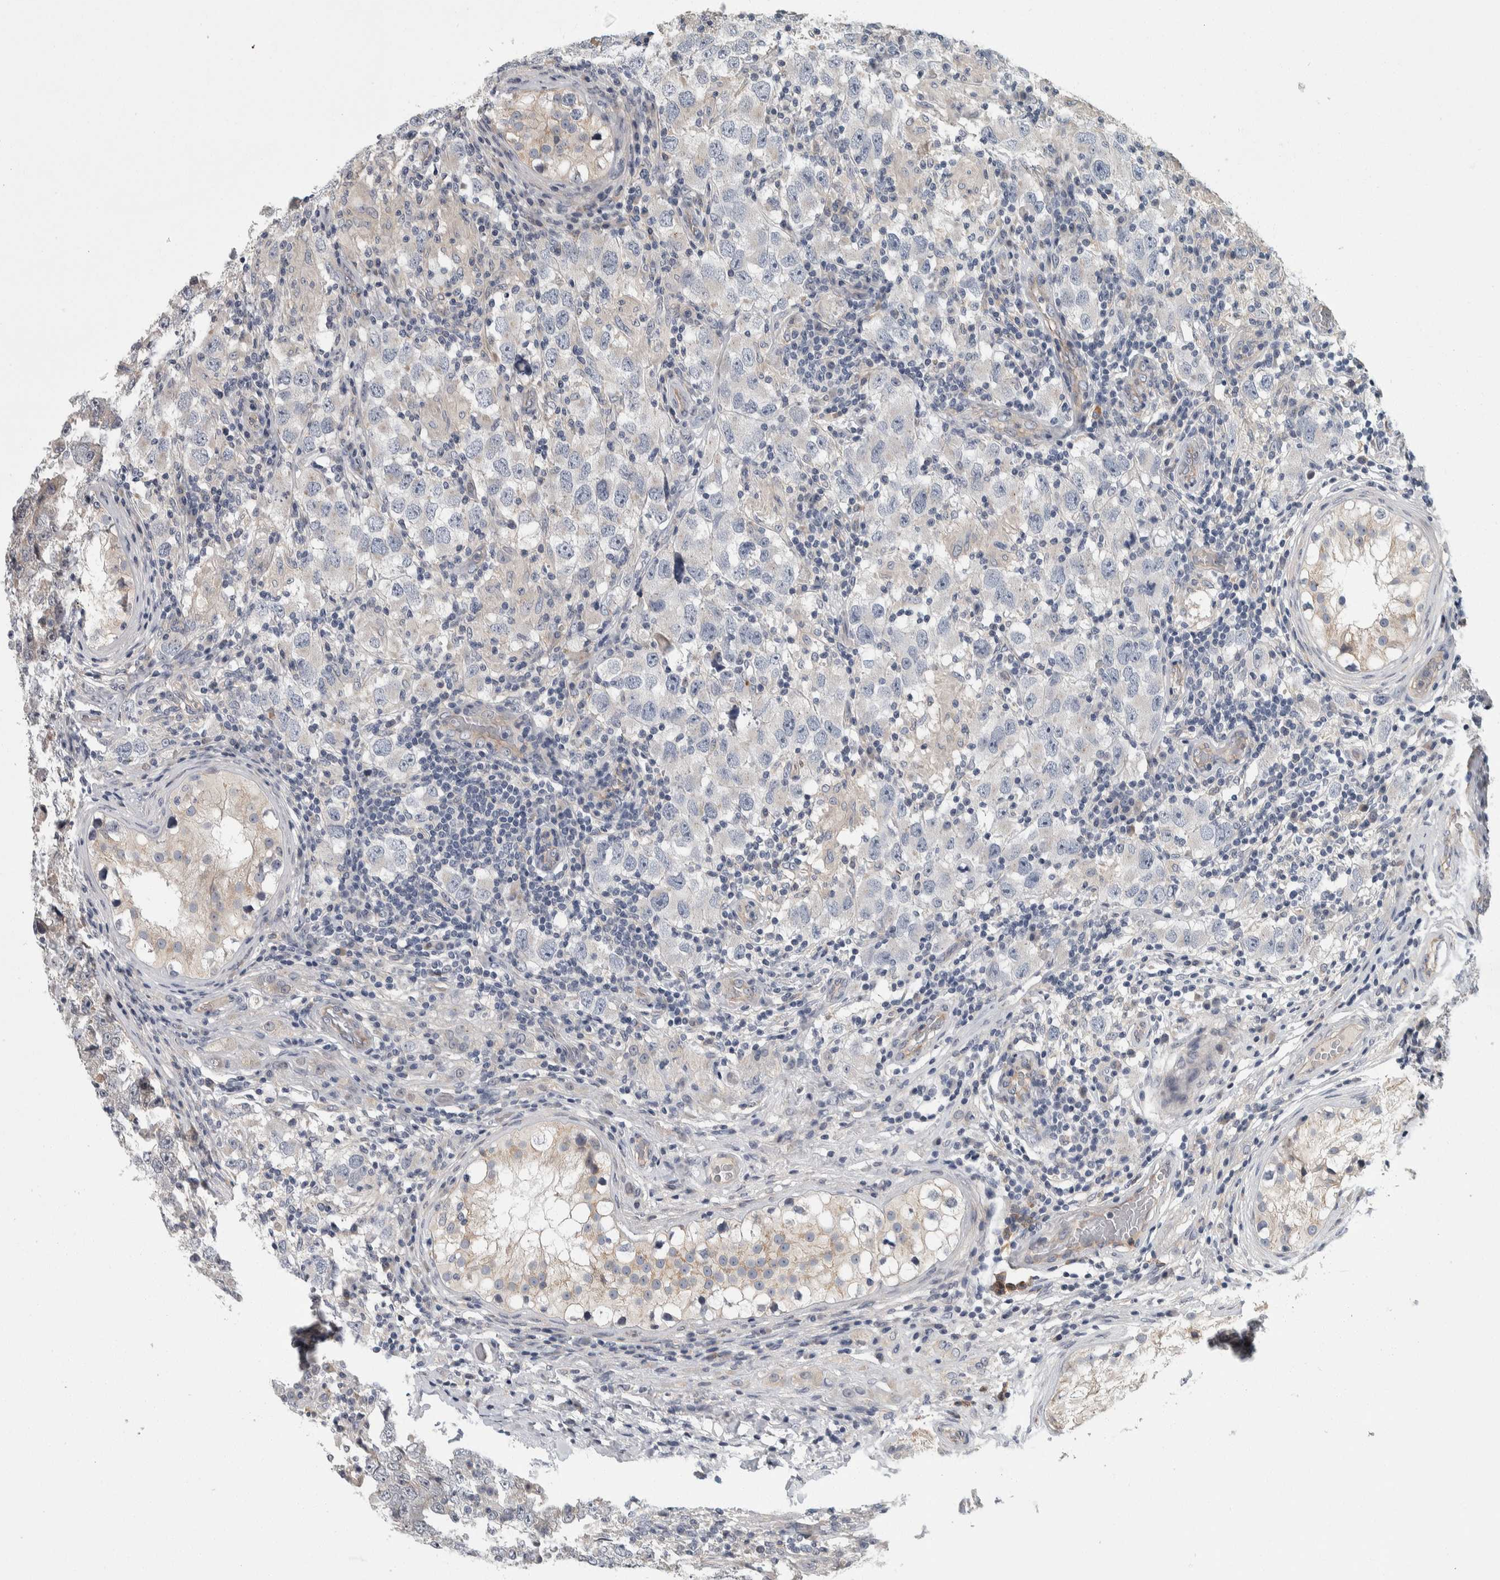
{"staining": {"intensity": "negative", "quantity": "none", "location": "none"}, "tissue": "testis cancer", "cell_type": "Tumor cells", "image_type": "cancer", "snomed": [{"axis": "morphology", "description": "Carcinoma, Embryonal, NOS"}, {"axis": "topography", "description": "Testis"}], "caption": "Immunohistochemistry (IHC) micrograph of neoplastic tissue: embryonal carcinoma (testis) stained with DAB exhibits no significant protein expression in tumor cells. Brightfield microscopy of immunohistochemistry (IHC) stained with DAB (brown) and hematoxylin (blue), captured at high magnification.", "gene": "KCNJ3", "patient": {"sex": "male", "age": 21}}